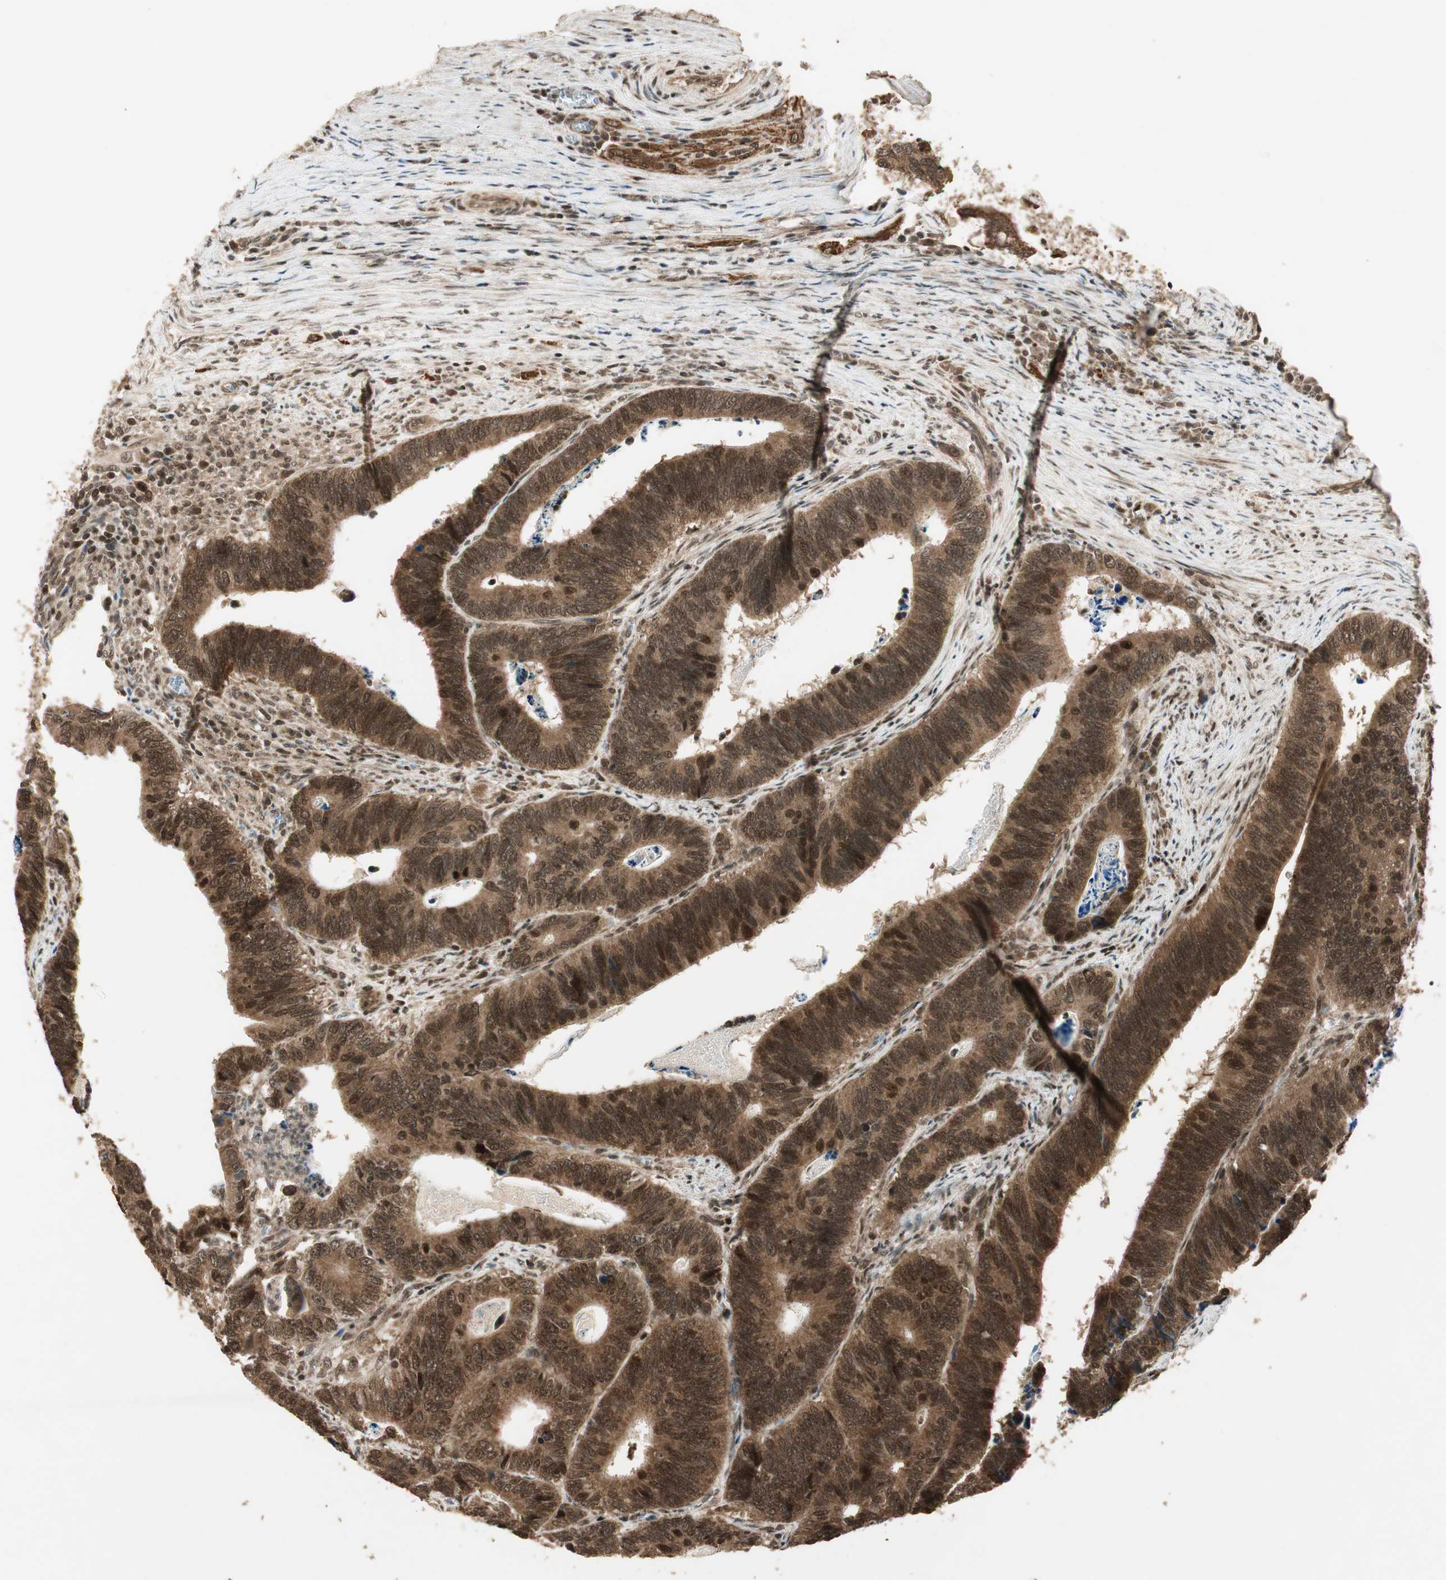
{"staining": {"intensity": "strong", "quantity": ">75%", "location": "cytoplasmic/membranous,nuclear"}, "tissue": "colorectal cancer", "cell_type": "Tumor cells", "image_type": "cancer", "snomed": [{"axis": "morphology", "description": "Adenocarcinoma, NOS"}, {"axis": "topography", "description": "Colon"}], "caption": "The immunohistochemical stain labels strong cytoplasmic/membranous and nuclear expression in tumor cells of adenocarcinoma (colorectal) tissue.", "gene": "RPA3", "patient": {"sex": "male", "age": 72}}